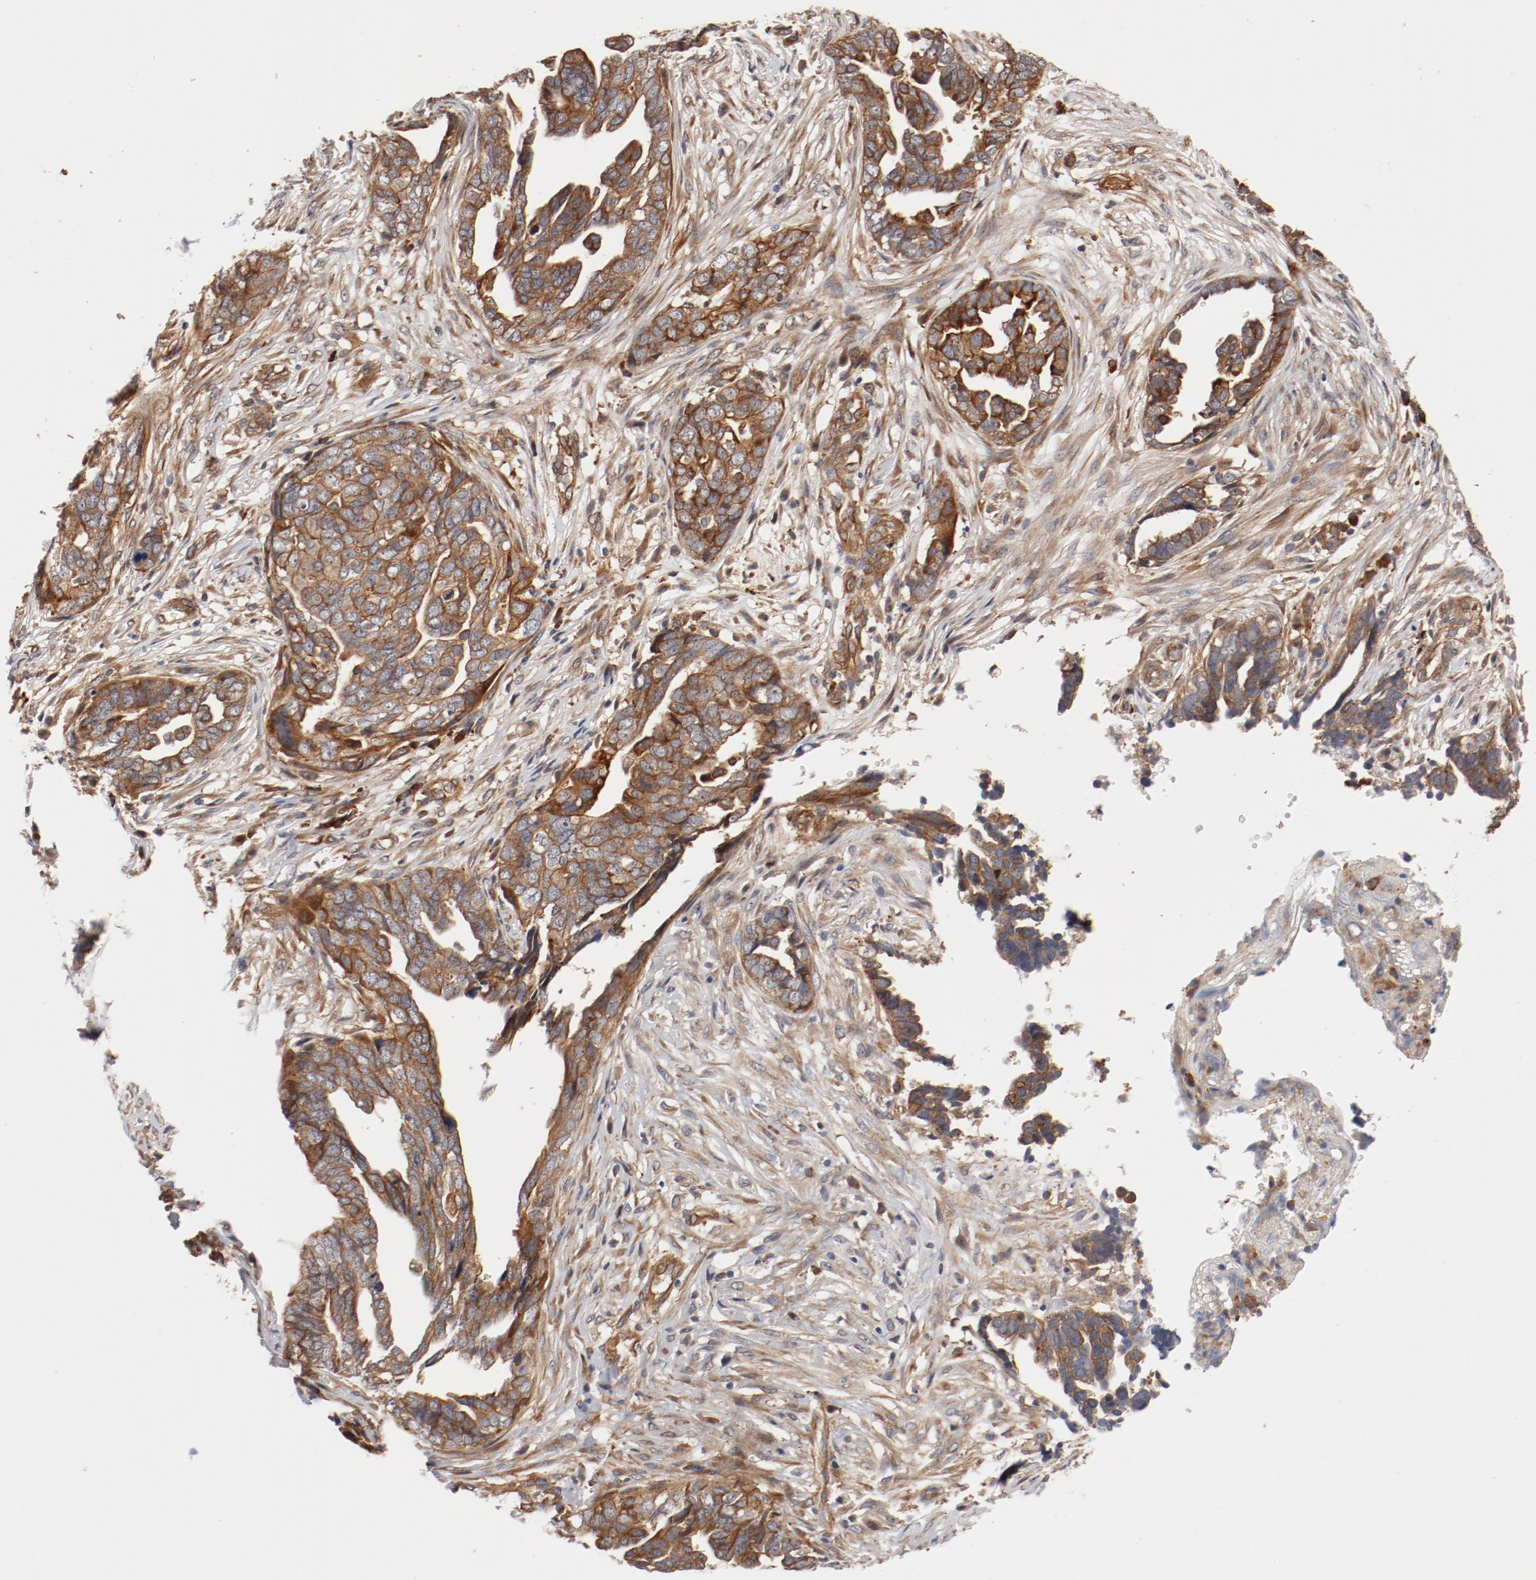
{"staining": {"intensity": "moderate", "quantity": ">75%", "location": "cytoplasmic/membranous"}, "tissue": "ovarian cancer", "cell_type": "Tumor cells", "image_type": "cancer", "snomed": [{"axis": "morphology", "description": "Normal tissue, NOS"}, {"axis": "morphology", "description": "Cystadenocarcinoma, serous, NOS"}, {"axis": "topography", "description": "Fallopian tube"}, {"axis": "topography", "description": "Ovary"}], "caption": "DAB (3,3'-diaminobenzidine) immunohistochemical staining of human ovarian cancer displays moderate cytoplasmic/membranous protein positivity in approximately >75% of tumor cells.", "gene": "PITPNM2", "patient": {"sex": "female", "age": 56}}